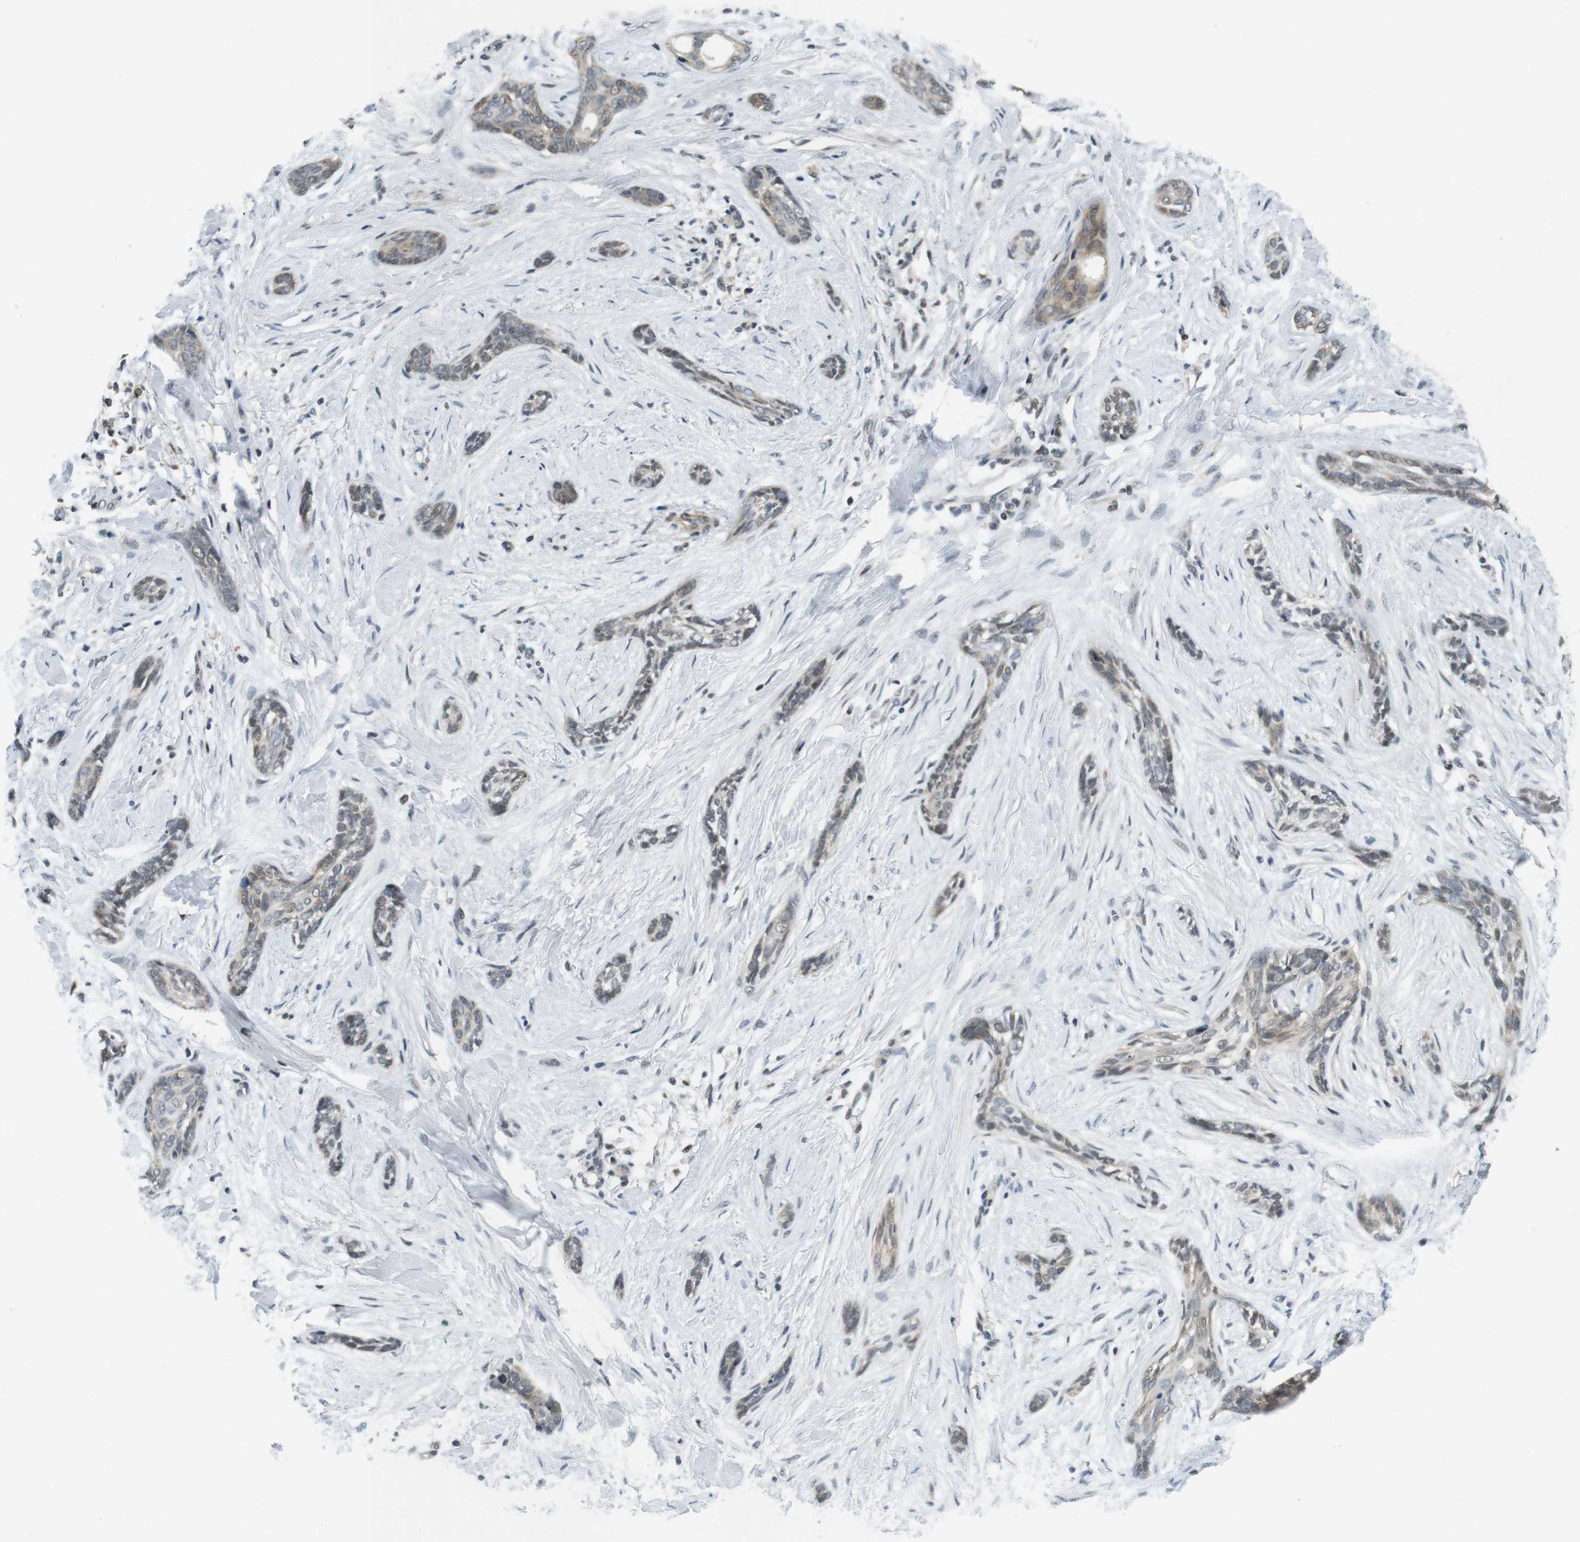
{"staining": {"intensity": "weak", "quantity": "25%-75%", "location": "cytoplasmic/membranous,nuclear"}, "tissue": "skin cancer", "cell_type": "Tumor cells", "image_type": "cancer", "snomed": [{"axis": "morphology", "description": "Basal cell carcinoma"}, {"axis": "morphology", "description": "Adnexal tumor, benign"}, {"axis": "topography", "description": "Skin"}], "caption": "An IHC histopathology image of neoplastic tissue is shown. Protein staining in brown shows weak cytoplasmic/membranous and nuclear positivity in skin cancer (basal cell carcinoma) within tumor cells. (DAB = brown stain, brightfield microscopy at high magnification).", "gene": "BRD4", "patient": {"sex": "female", "age": 42}}